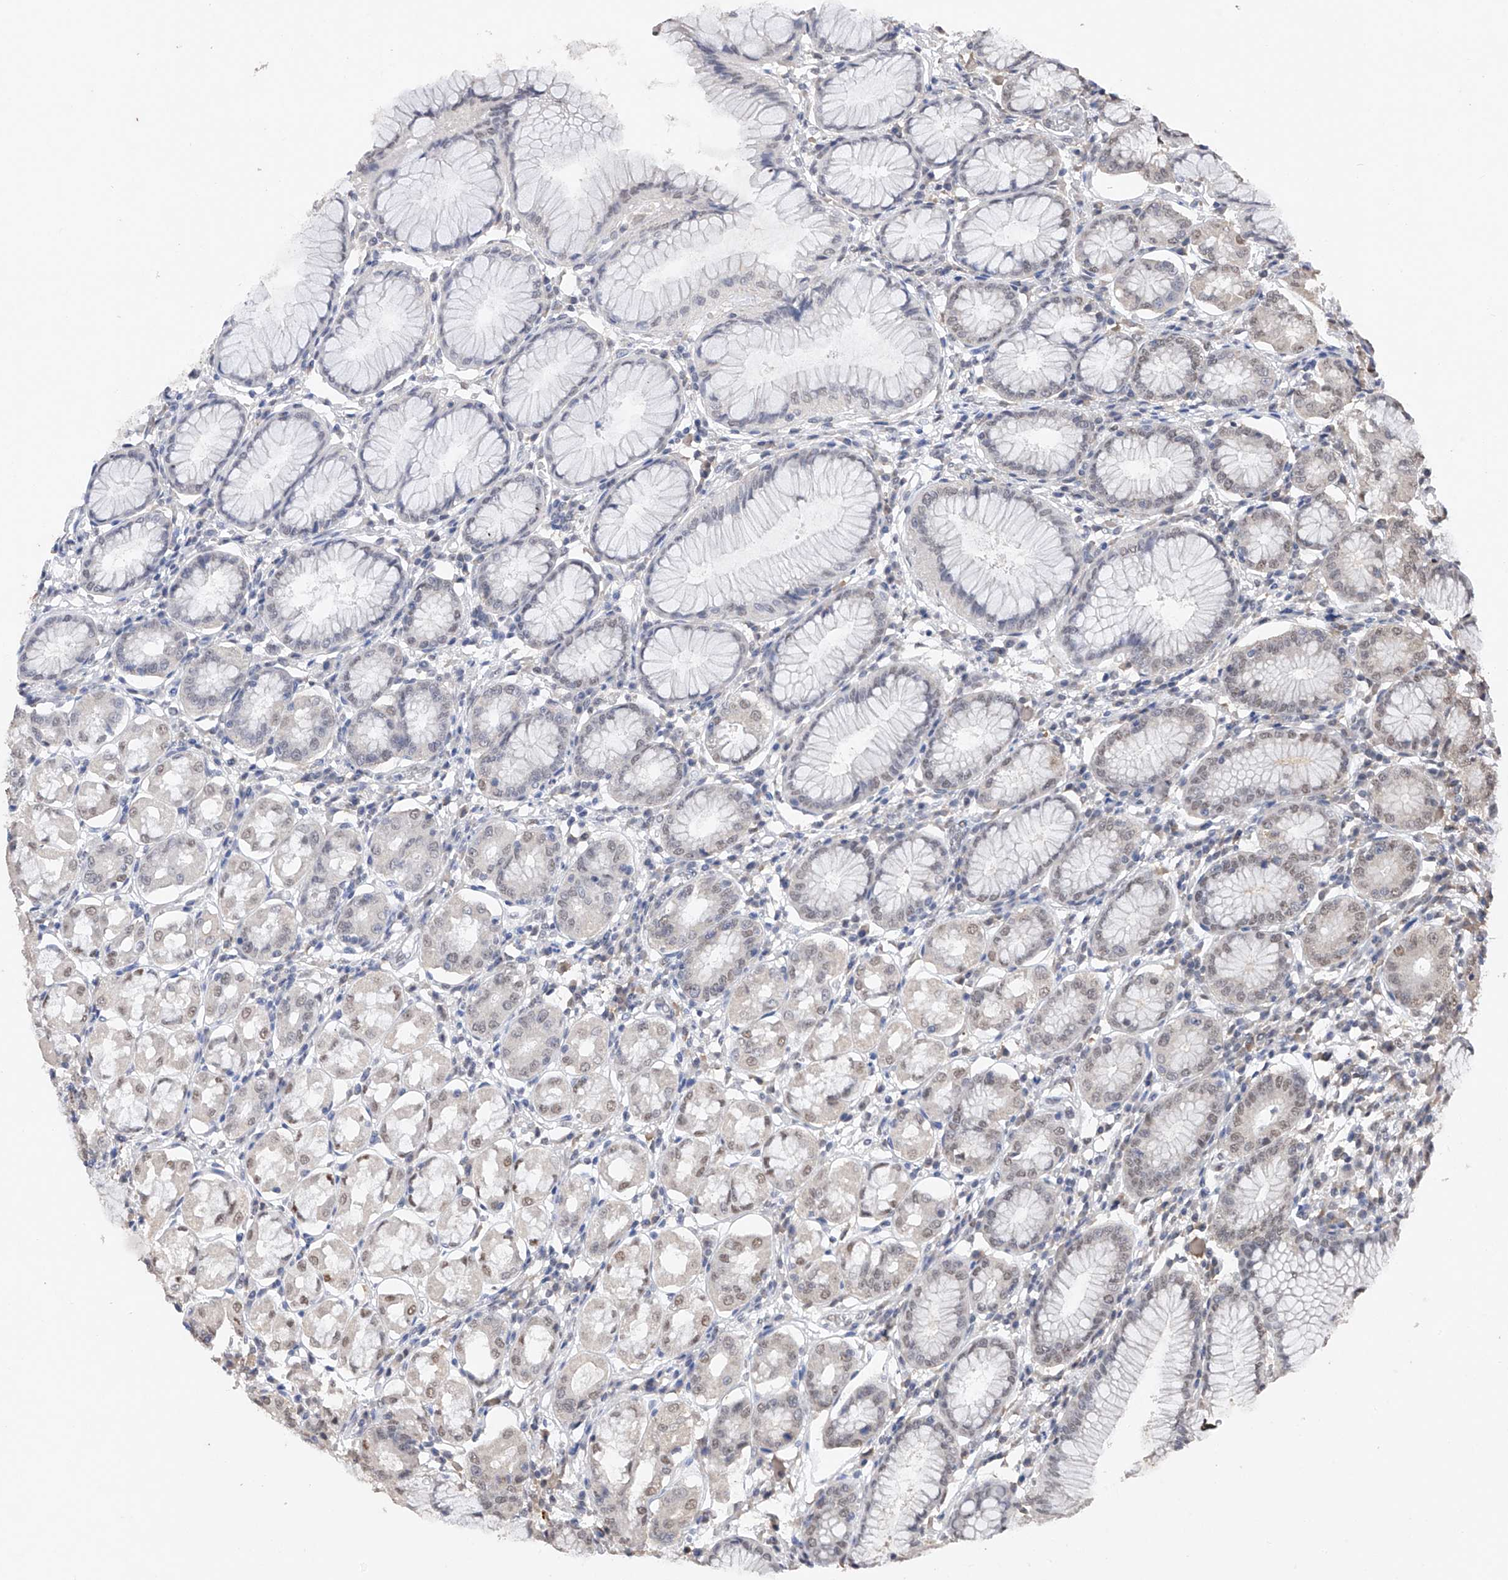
{"staining": {"intensity": "moderate", "quantity": "25%-75%", "location": "nuclear"}, "tissue": "stomach", "cell_type": "Glandular cells", "image_type": "normal", "snomed": [{"axis": "morphology", "description": "Normal tissue, NOS"}, {"axis": "topography", "description": "Stomach, lower"}], "caption": "An immunohistochemistry histopathology image of normal tissue is shown. Protein staining in brown shows moderate nuclear positivity in stomach within glandular cells.", "gene": "DMAP1", "patient": {"sex": "female", "age": 56}}